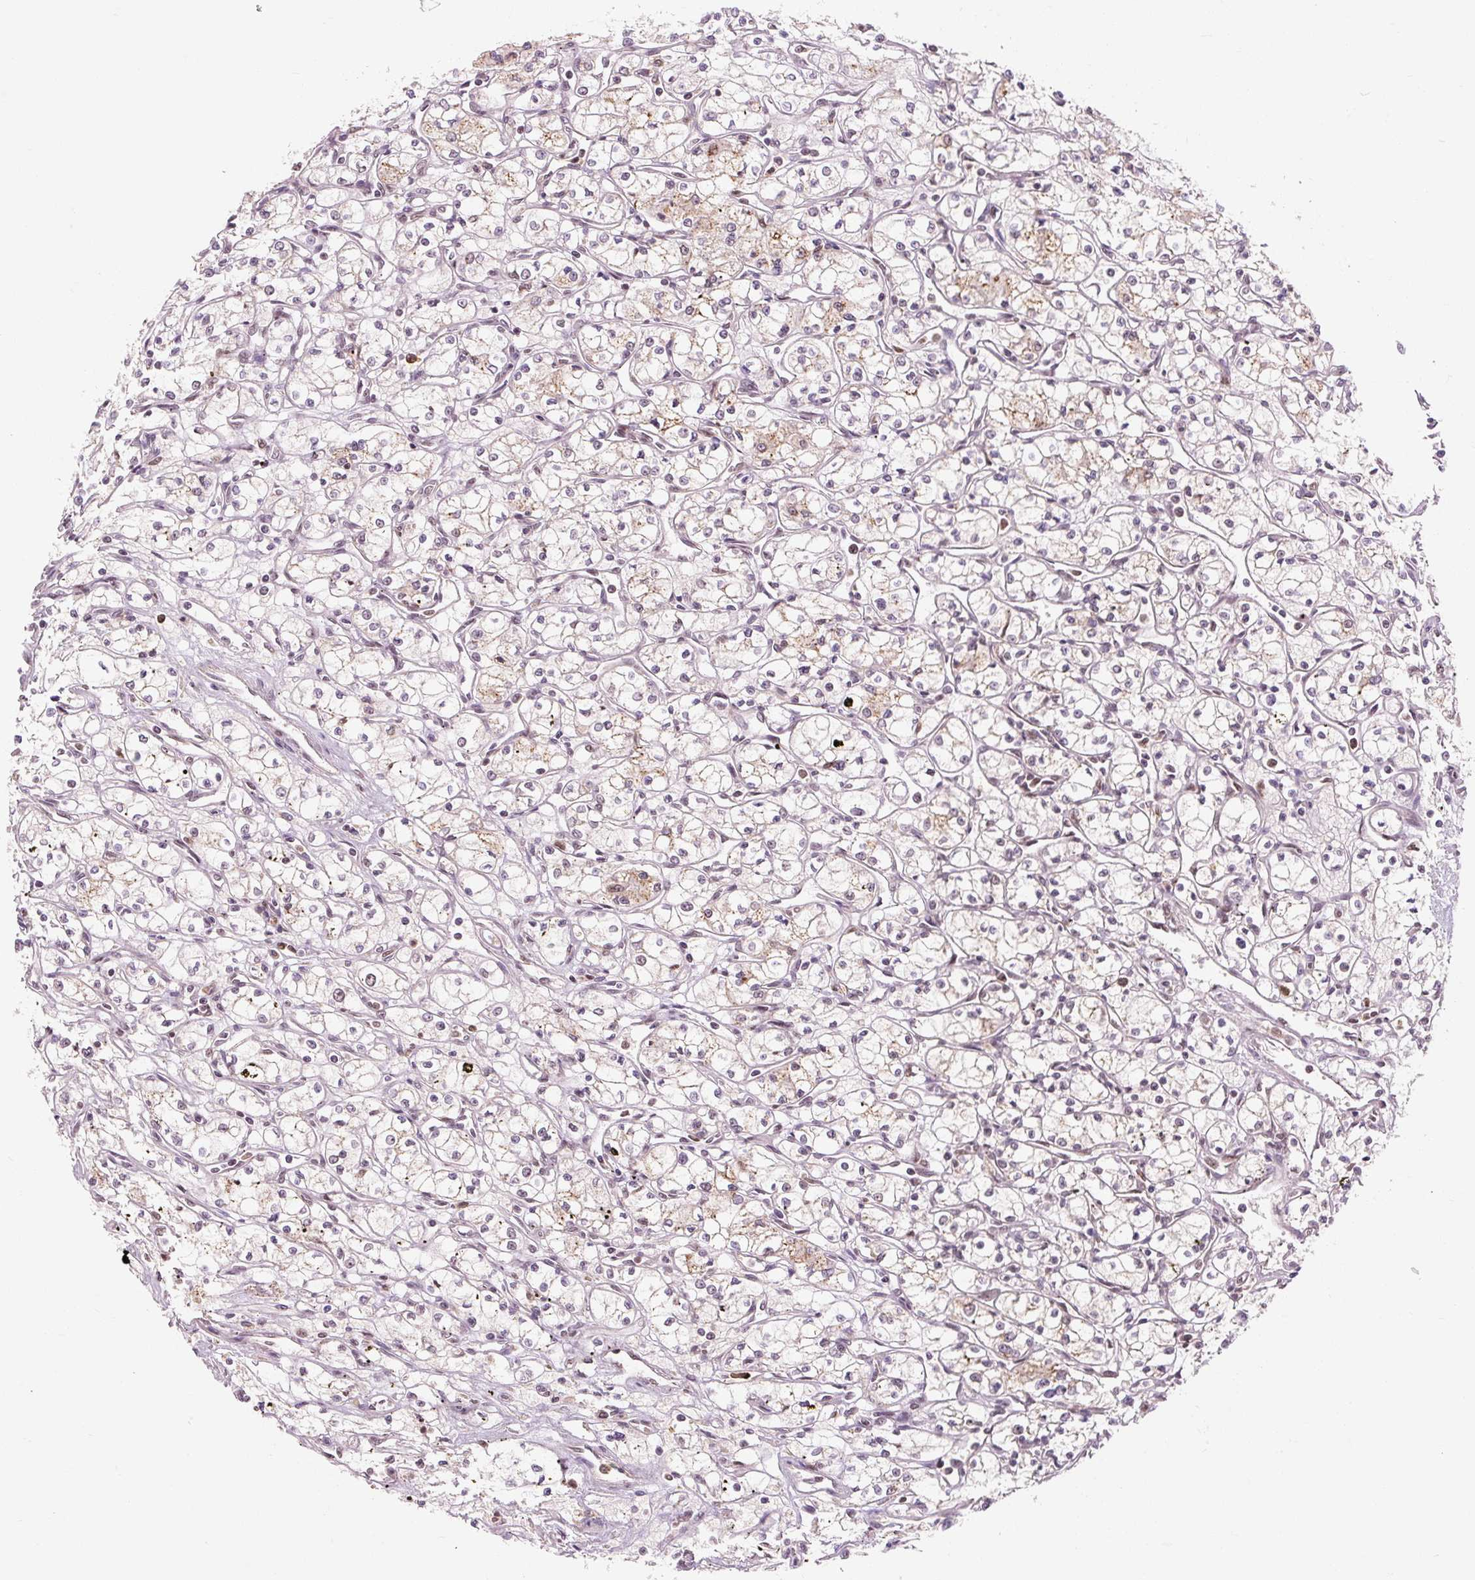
{"staining": {"intensity": "weak", "quantity": "25%-75%", "location": "cytoplasmic/membranous"}, "tissue": "renal cancer", "cell_type": "Tumor cells", "image_type": "cancer", "snomed": [{"axis": "morphology", "description": "Adenocarcinoma, NOS"}, {"axis": "topography", "description": "Kidney"}], "caption": "Immunohistochemistry (IHC) micrograph of neoplastic tissue: human renal adenocarcinoma stained using immunohistochemistry exhibits low levels of weak protein expression localized specifically in the cytoplasmic/membranous of tumor cells, appearing as a cytoplasmic/membranous brown color.", "gene": "CSTF1", "patient": {"sex": "male", "age": 59}}